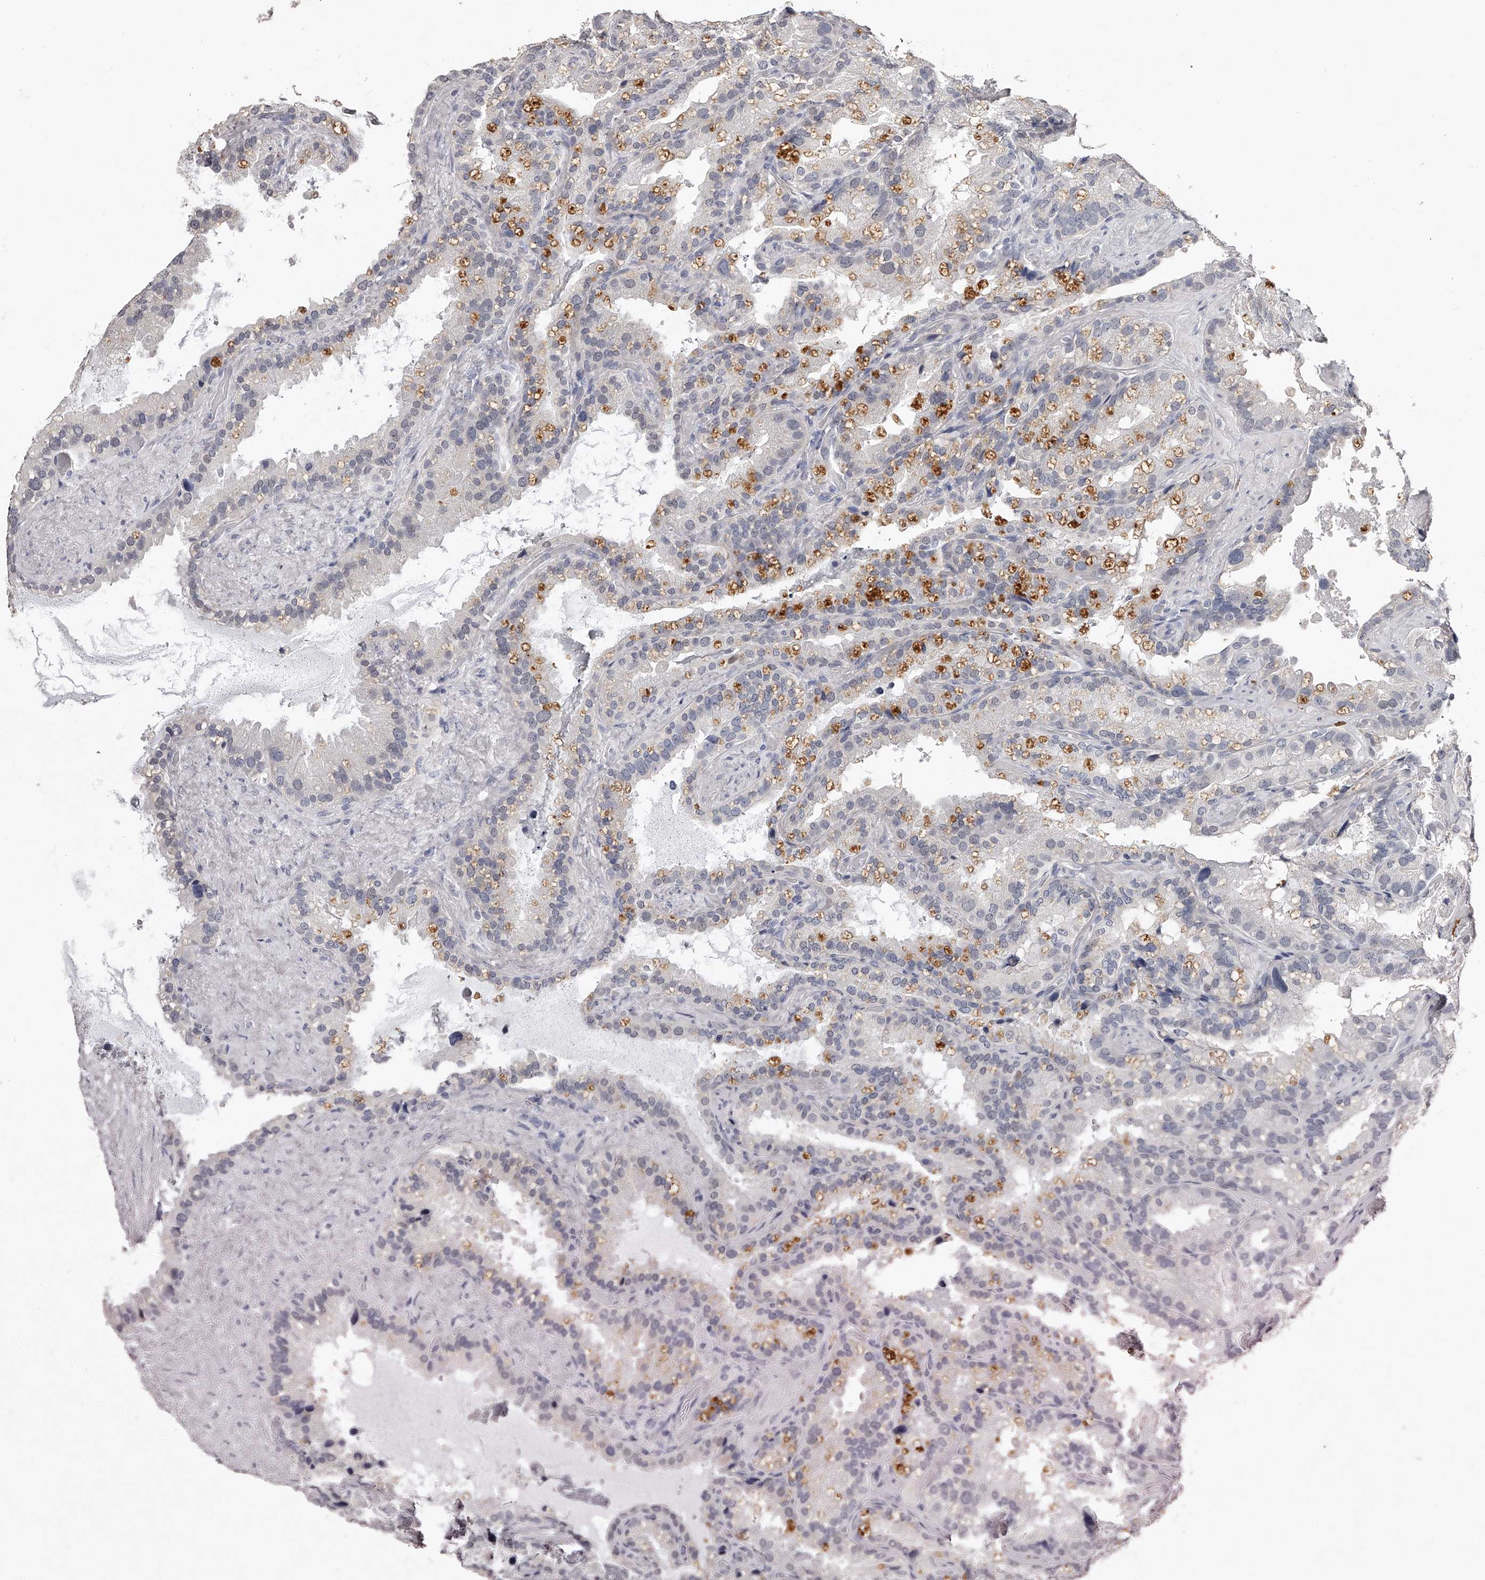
{"staining": {"intensity": "moderate", "quantity": "<25%", "location": "cytoplasmic/membranous"}, "tissue": "seminal vesicle", "cell_type": "Glandular cells", "image_type": "normal", "snomed": [{"axis": "morphology", "description": "Normal tissue, NOS"}, {"axis": "topography", "description": "Prostate"}, {"axis": "topography", "description": "Seminal veicle"}], "caption": "Seminal vesicle stained for a protein exhibits moderate cytoplasmic/membranous positivity in glandular cells. The staining was performed using DAB (3,3'-diaminobenzidine), with brown indicating positive protein expression. Nuclei are stained blue with hematoxylin.", "gene": "NT5DC1", "patient": {"sex": "male", "age": 68}}